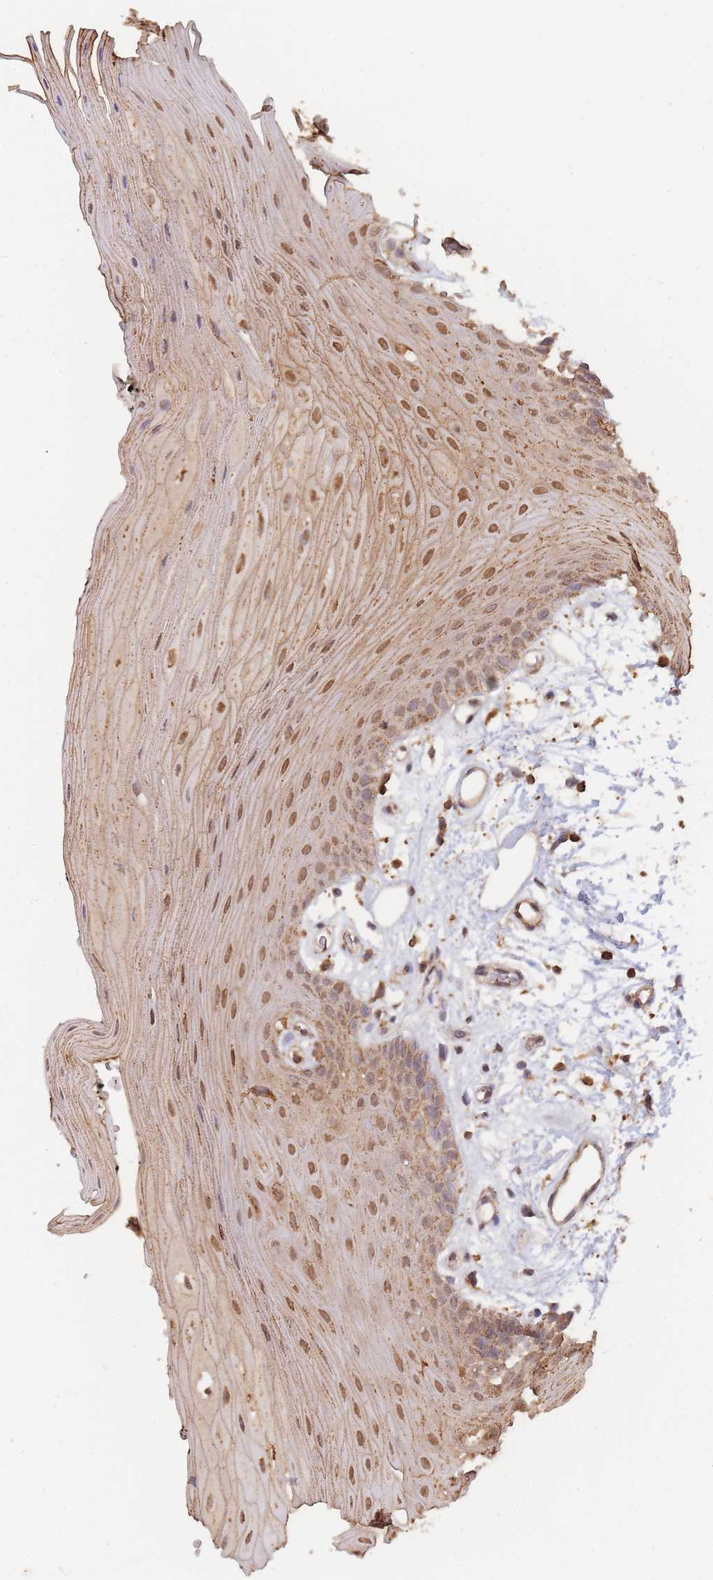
{"staining": {"intensity": "moderate", "quantity": ">75%", "location": "nuclear"}, "tissue": "oral mucosa", "cell_type": "Squamous epithelial cells", "image_type": "normal", "snomed": [{"axis": "morphology", "description": "Normal tissue, NOS"}, {"axis": "topography", "description": "Oral tissue"}, {"axis": "topography", "description": "Tounge, NOS"}], "caption": "Moderate nuclear expression is appreciated in about >75% of squamous epithelial cells in benign oral mucosa.", "gene": "METRN", "patient": {"sex": "female", "age": 59}}